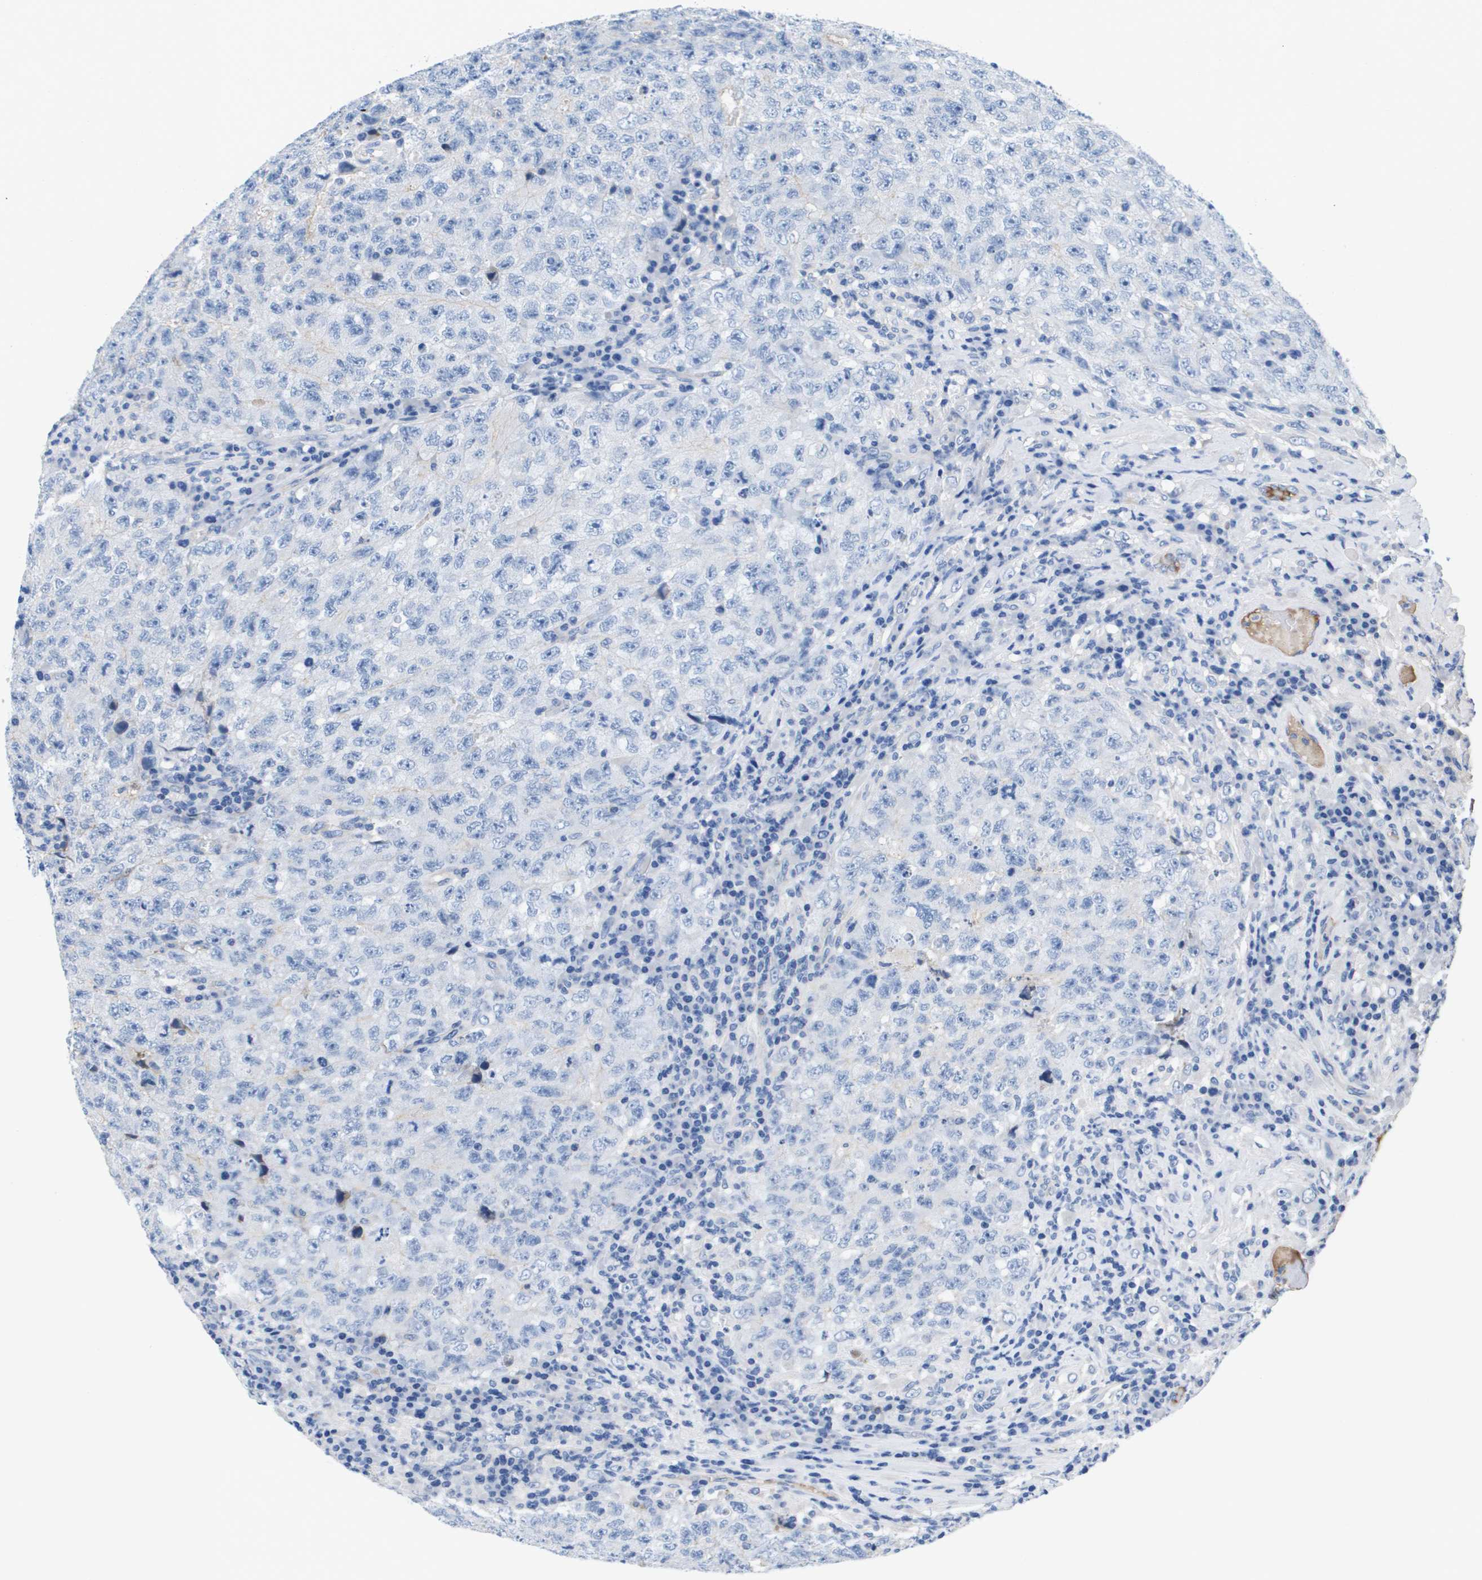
{"staining": {"intensity": "negative", "quantity": "none", "location": "none"}, "tissue": "testis cancer", "cell_type": "Tumor cells", "image_type": "cancer", "snomed": [{"axis": "morphology", "description": "Necrosis, NOS"}, {"axis": "morphology", "description": "Carcinoma, Embryonal, NOS"}, {"axis": "topography", "description": "Testis"}], "caption": "Tumor cells show no significant protein positivity in testis cancer. Nuclei are stained in blue.", "gene": "APOA1", "patient": {"sex": "male", "age": 19}}